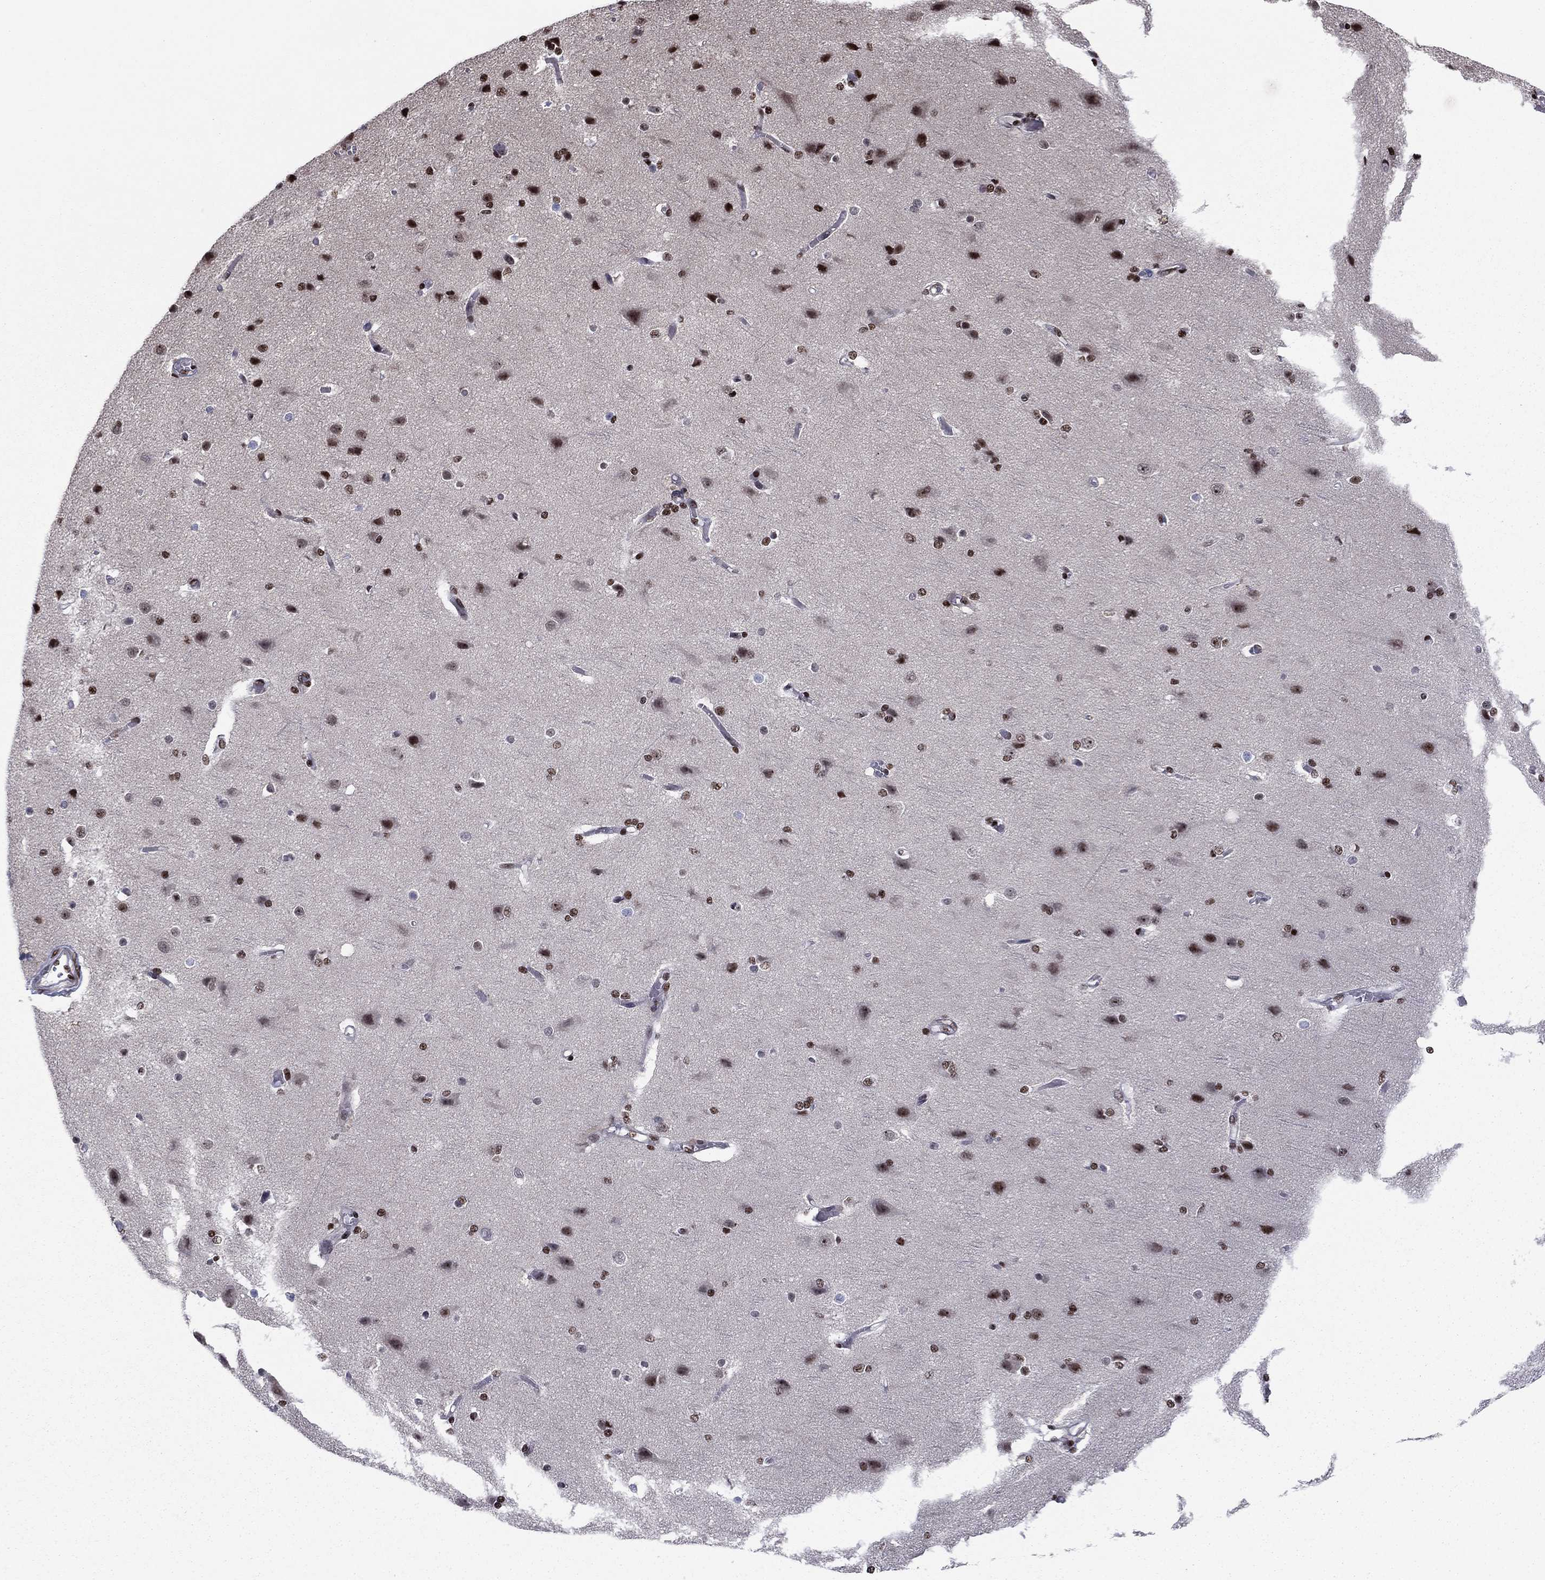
{"staining": {"intensity": "weak", "quantity": "25%-75%", "location": "nuclear"}, "tissue": "cerebral cortex", "cell_type": "Endothelial cells", "image_type": "normal", "snomed": [{"axis": "morphology", "description": "Normal tissue, NOS"}, {"axis": "topography", "description": "Cerebral cortex"}], "caption": "Benign cerebral cortex shows weak nuclear expression in approximately 25%-75% of endothelial cells, visualized by immunohistochemistry.", "gene": "N4BP2", "patient": {"sex": "male", "age": 37}}